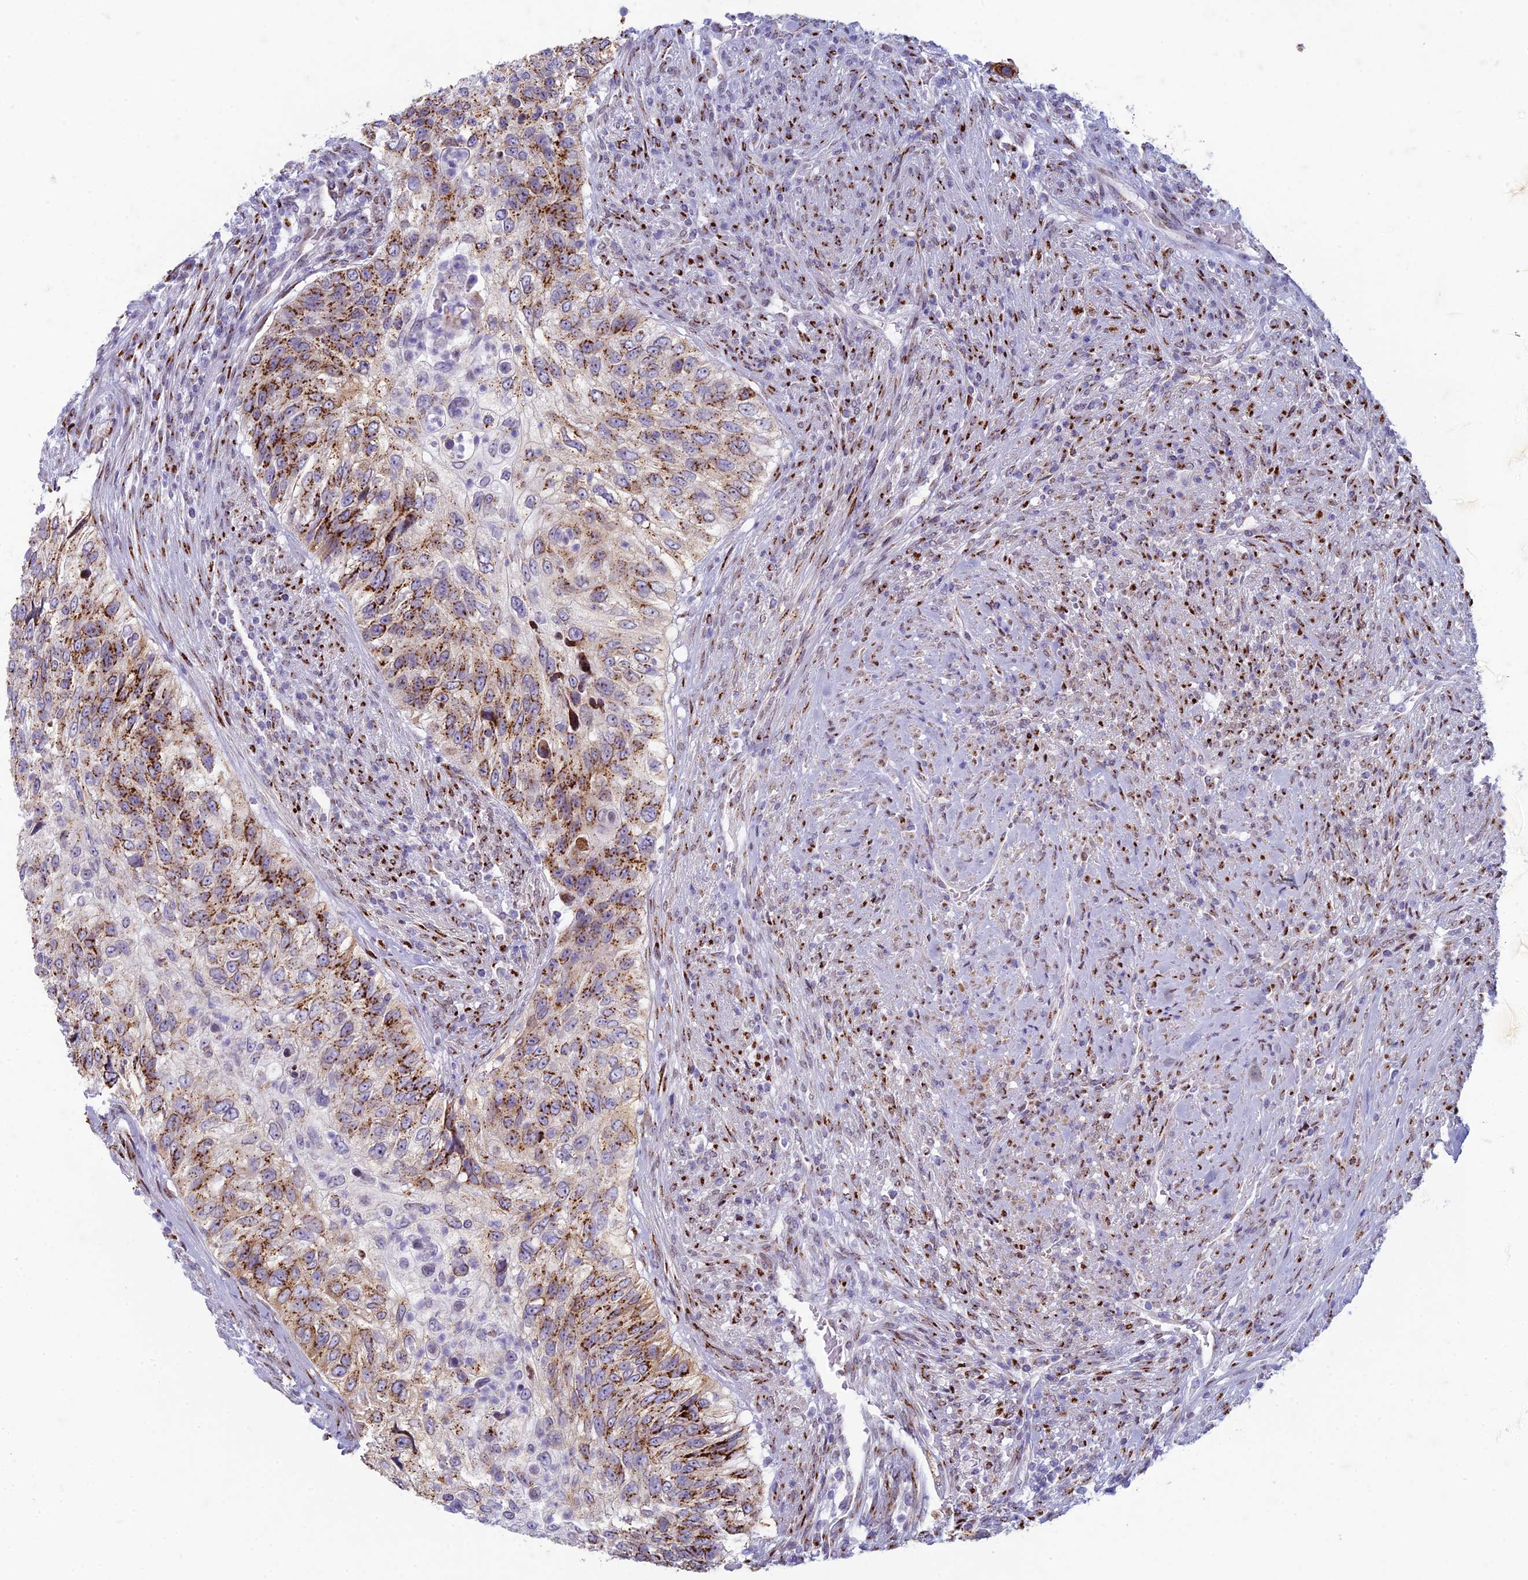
{"staining": {"intensity": "strong", "quantity": ">75%", "location": "cytoplasmic/membranous"}, "tissue": "urothelial cancer", "cell_type": "Tumor cells", "image_type": "cancer", "snomed": [{"axis": "morphology", "description": "Urothelial carcinoma, High grade"}, {"axis": "topography", "description": "Urinary bladder"}], "caption": "Immunohistochemical staining of urothelial carcinoma (high-grade) displays high levels of strong cytoplasmic/membranous protein expression in about >75% of tumor cells.", "gene": "FAM3C", "patient": {"sex": "female", "age": 60}}